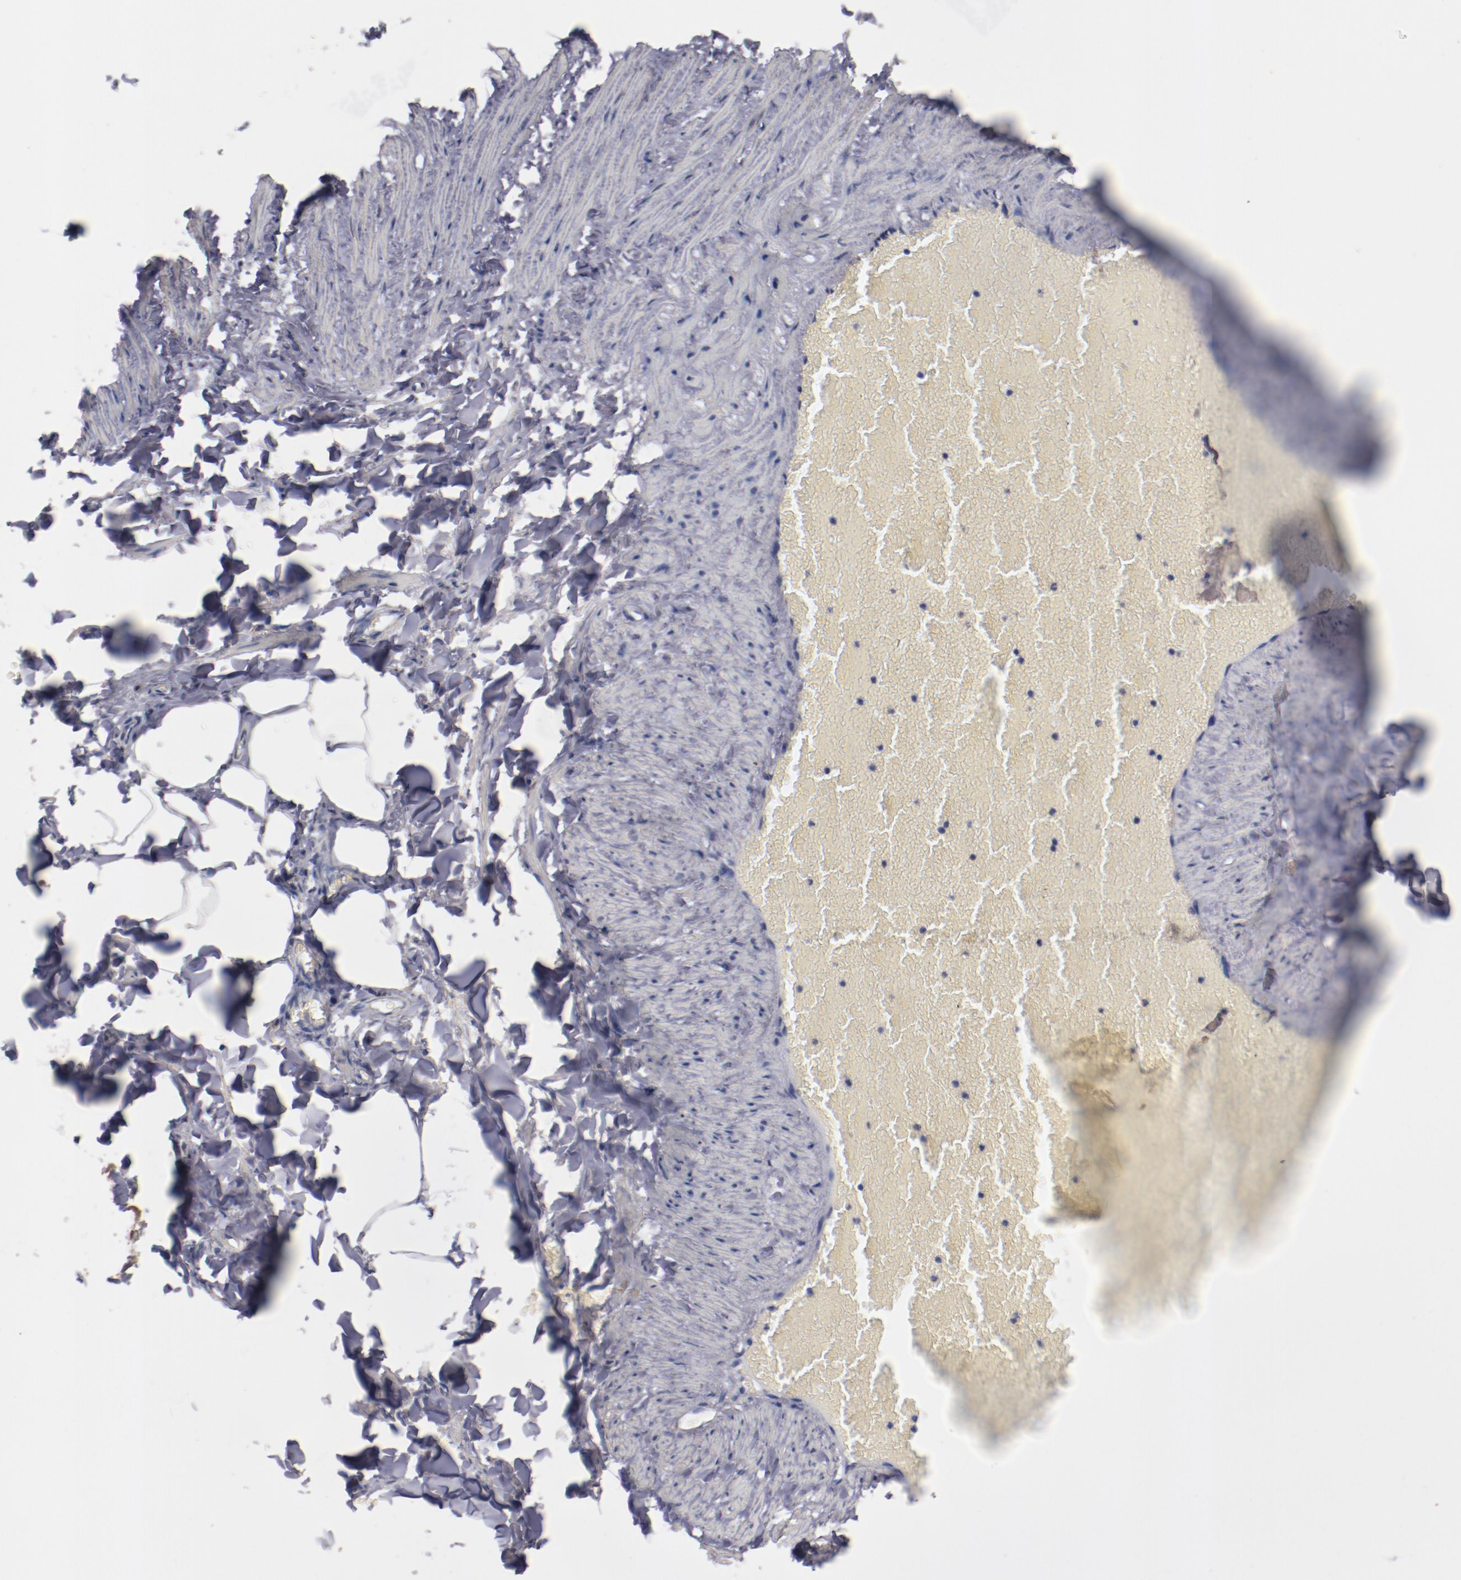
{"staining": {"intensity": "weak", "quantity": ">75%", "location": "cytoplasmic/membranous"}, "tissue": "adipose tissue", "cell_type": "Adipocytes", "image_type": "normal", "snomed": [{"axis": "morphology", "description": "Normal tissue, NOS"}, {"axis": "topography", "description": "Vascular tissue"}], "caption": "Brown immunohistochemical staining in normal adipose tissue demonstrates weak cytoplasmic/membranous positivity in about >75% of adipocytes. Nuclei are stained in blue.", "gene": "DIPK2B", "patient": {"sex": "male", "age": 41}}